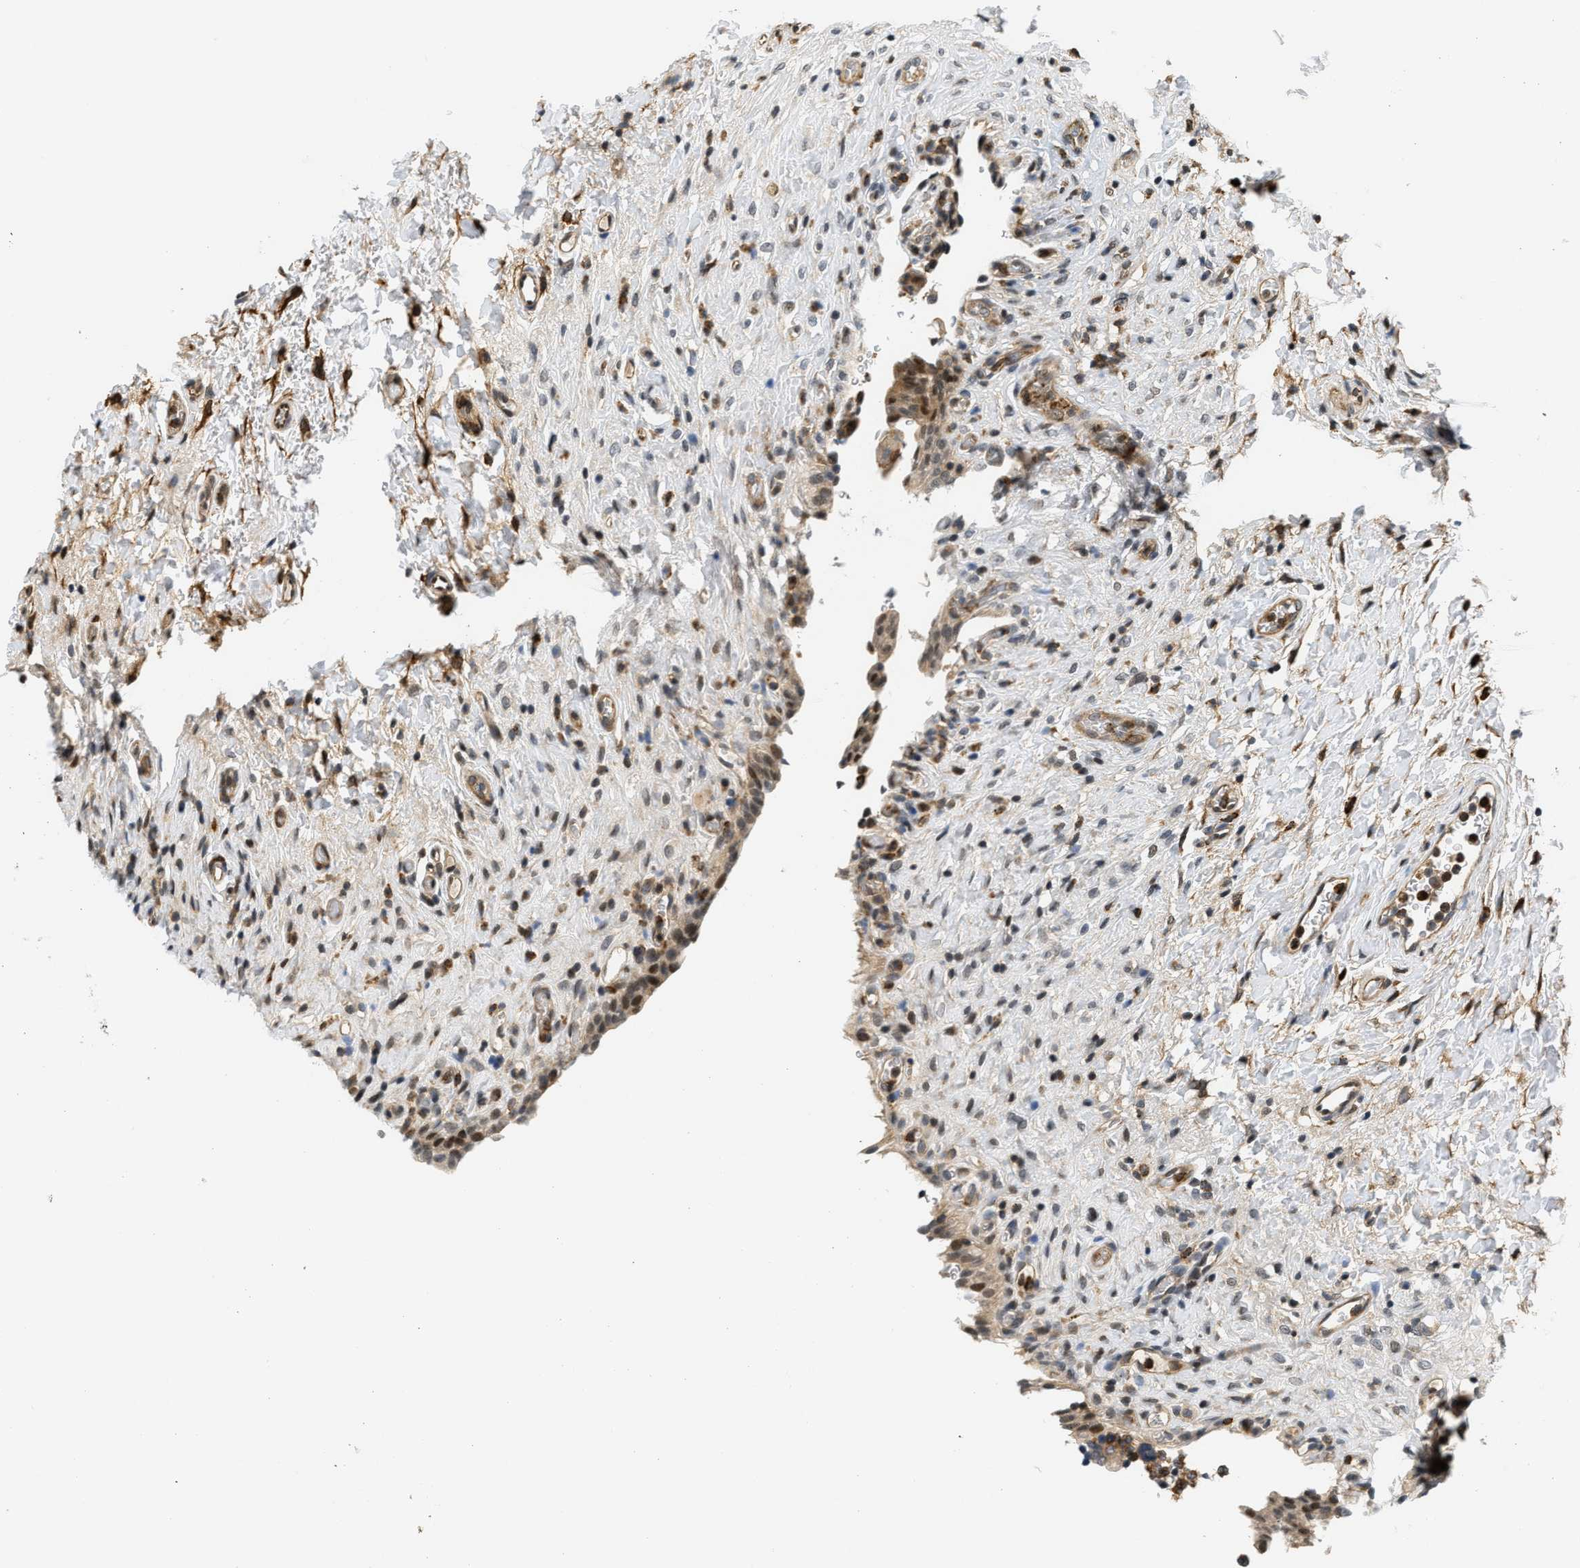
{"staining": {"intensity": "moderate", "quantity": "<25%", "location": "cytoplasmic/membranous,nuclear"}, "tissue": "urinary bladder", "cell_type": "Urothelial cells", "image_type": "normal", "snomed": [{"axis": "morphology", "description": "Urothelial carcinoma, High grade"}, {"axis": "topography", "description": "Urinary bladder"}], "caption": "A brown stain highlights moderate cytoplasmic/membranous,nuclear staining of a protein in urothelial cells of benign urinary bladder.", "gene": "KMT2A", "patient": {"sex": "male", "age": 46}}